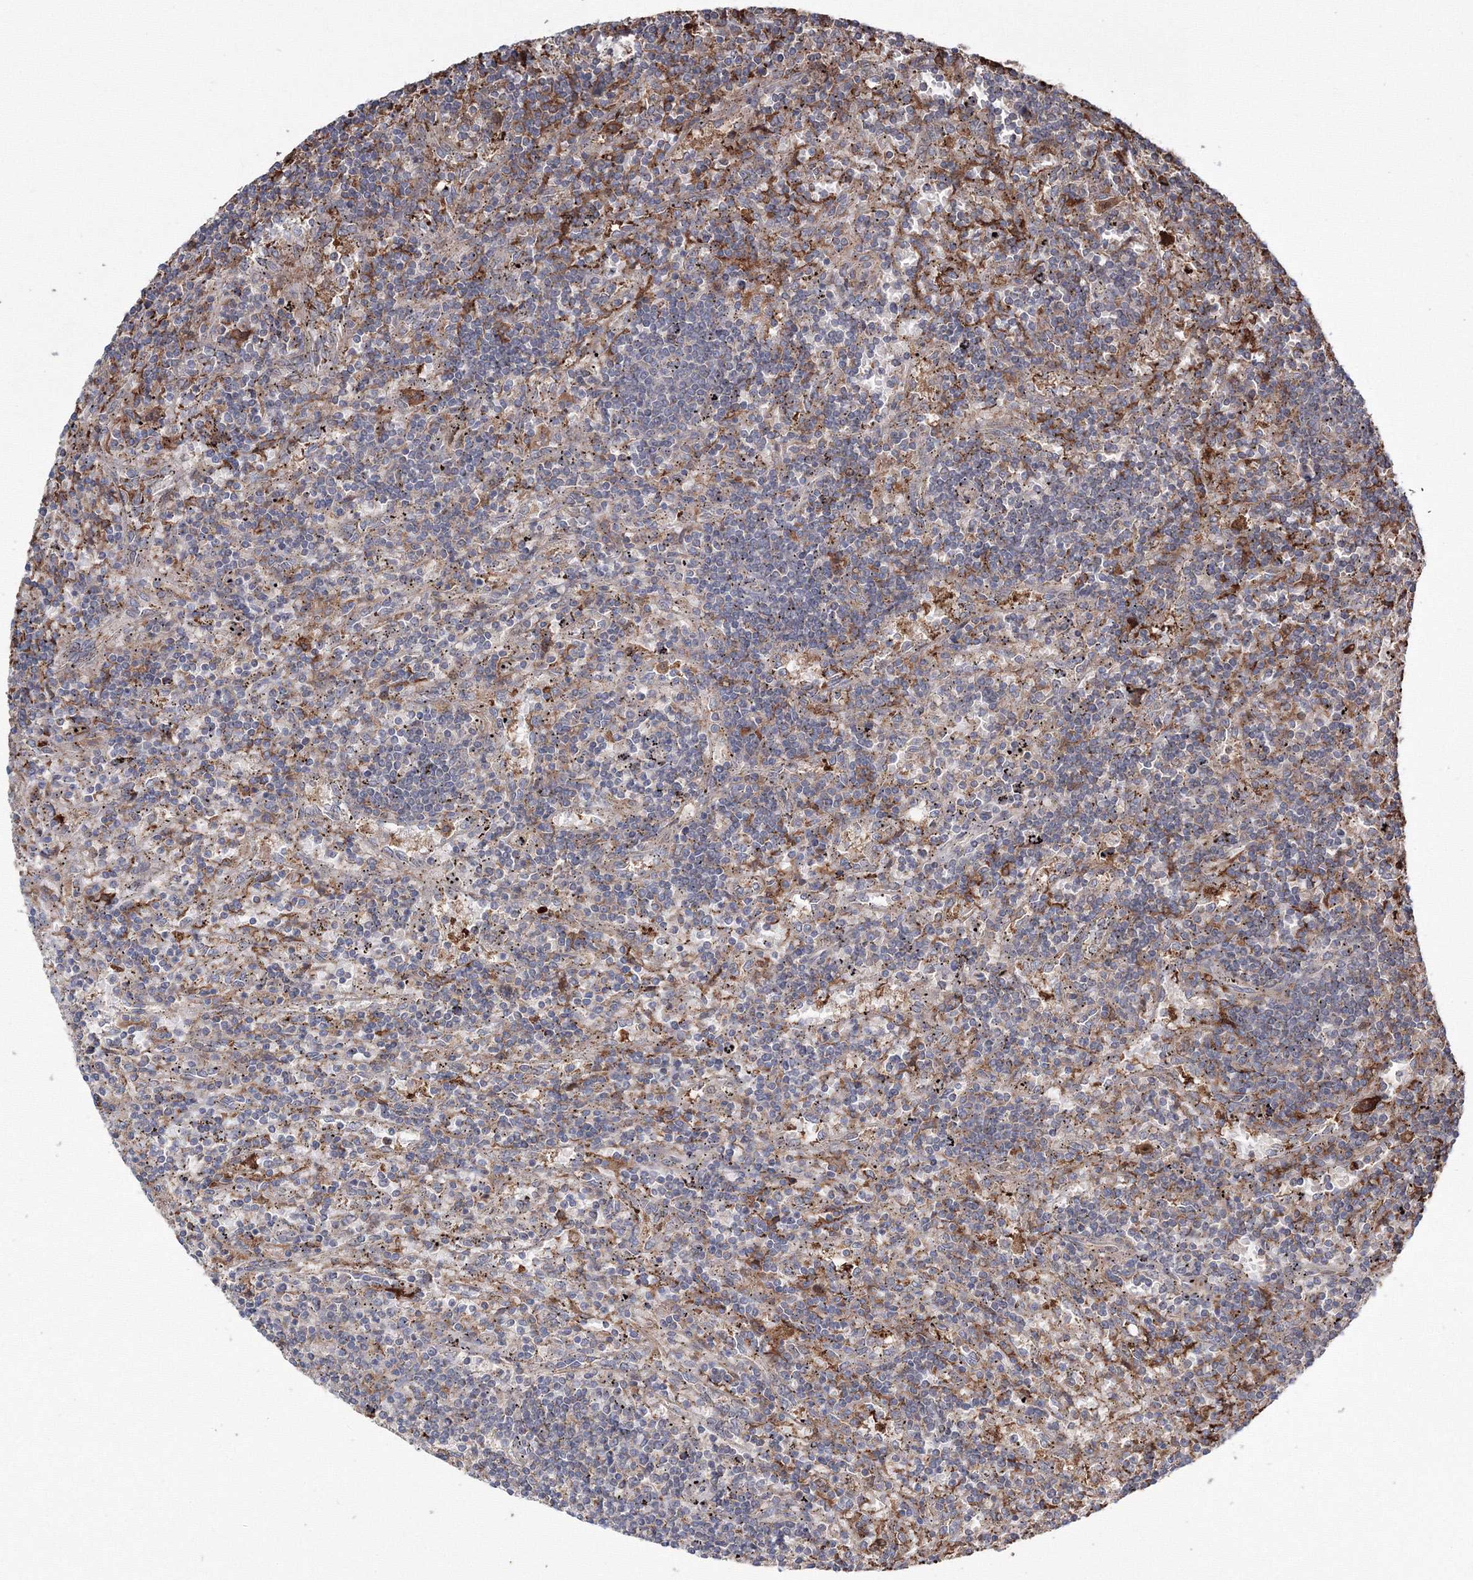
{"staining": {"intensity": "negative", "quantity": "none", "location": "none"}, "tissue": "lymphoma", "cell_type": "Tumor cells", "image_type": "cancer", "snomed": [{"axis": "morphology", "description": "Malignant lymphoma, non-Hodgkin's type, Low grade"}, {"axis": "topography", "description": "Spleen"}], "caption": "Protein analysis of low-grade malignant lymphoma, non-Hodgkin's type exhibits no significant expression in tumor cells.", "gene": "RANBP3L", "patient": {"sex": "male", "age": 76}}